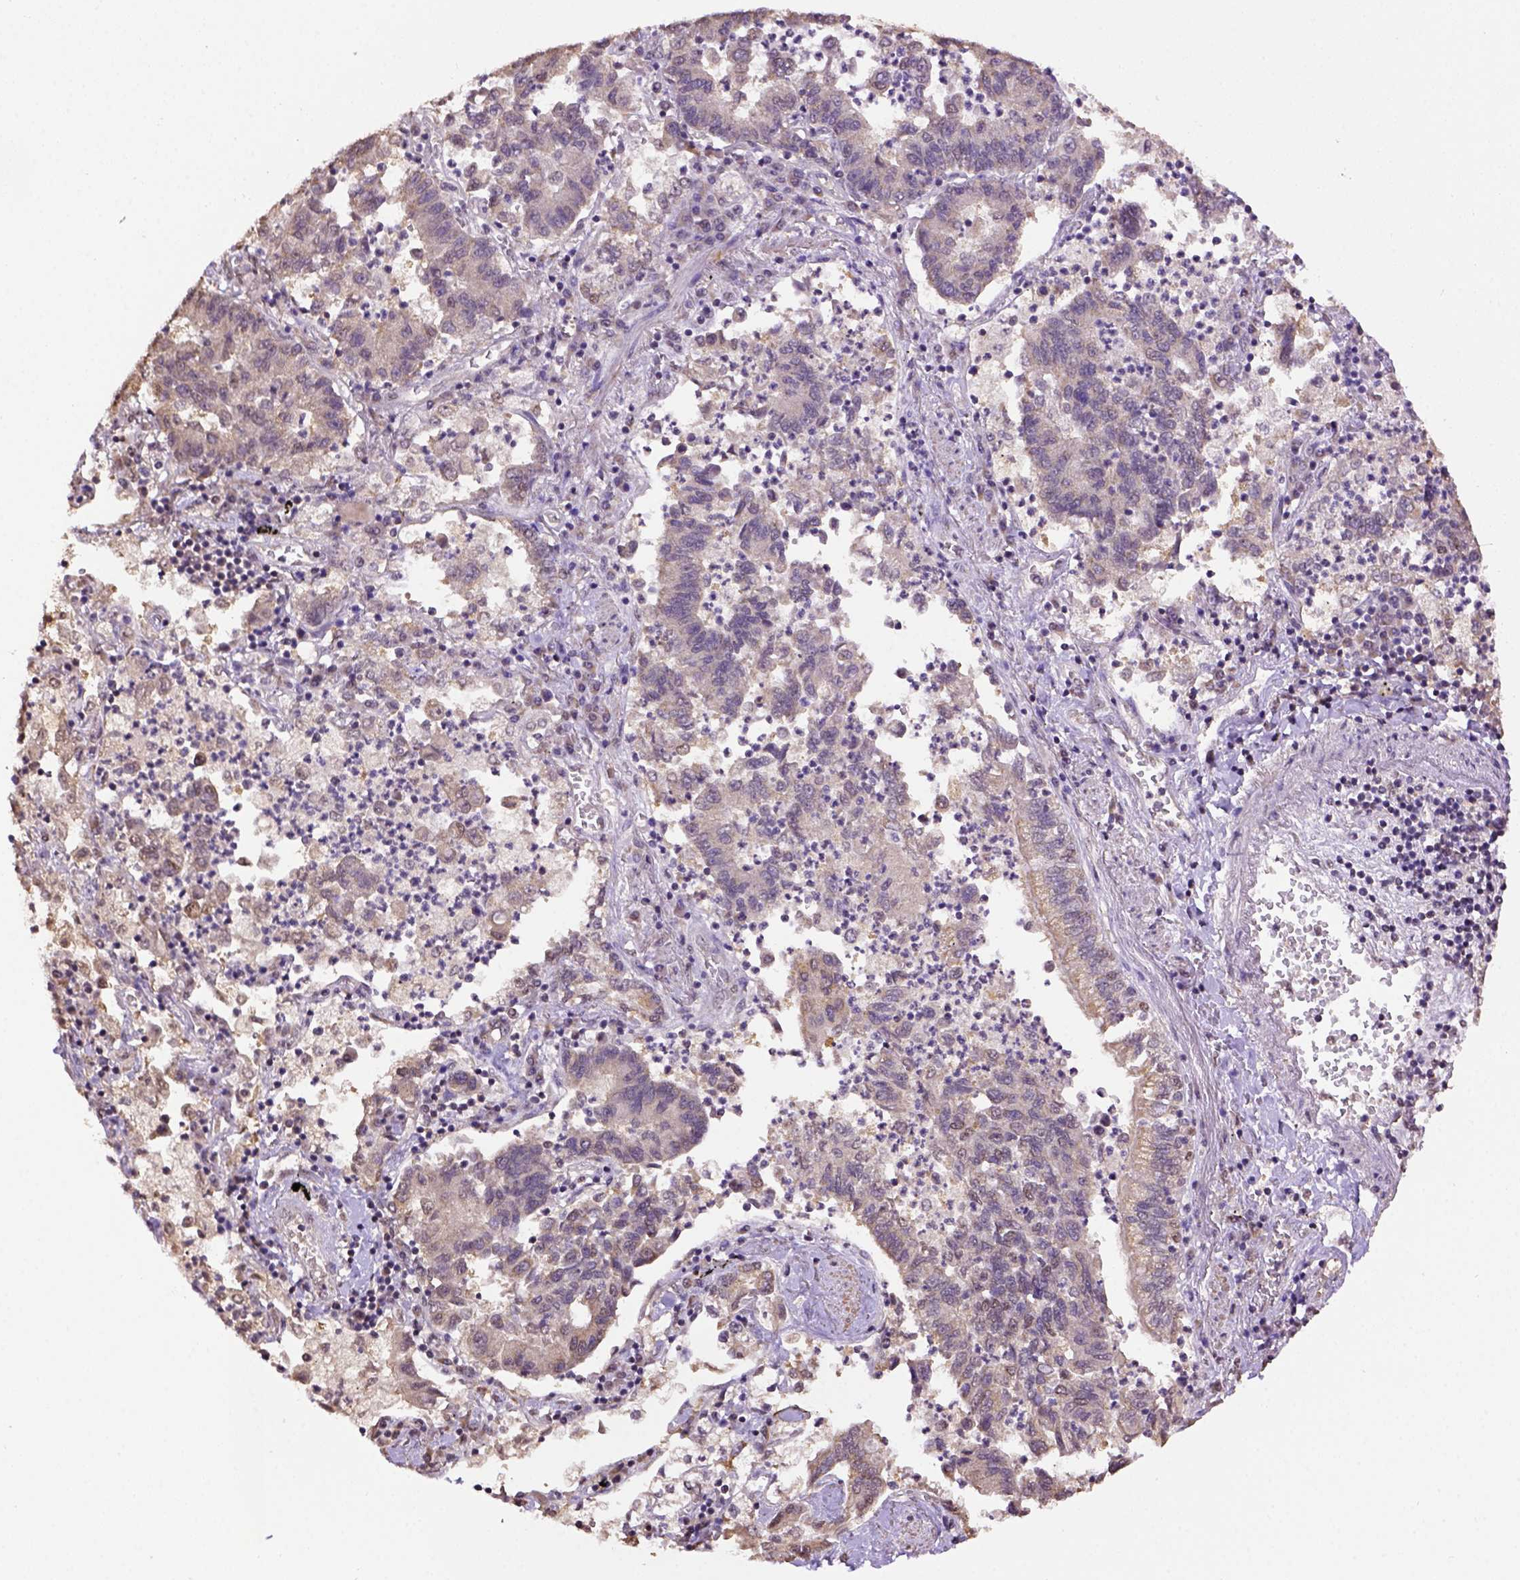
{"staining": {"intensity": "weak", "quantity": "<25%", "location": "cytoplasmic/membranous"}, "tissue": "lung cancer", "cell_type": "Tumor cells", "image_type": "cancer", "snomed": [{"axis": "morphology", "description": "Adenocarcinoma, NOS"}, {"axis": "topography", "description": "Lung"}], "caption": "IHC of human lung cancer (adenocarcinoma) shows no expression in tumor cells.", "gene": "WDR17", "patient": {"sex": "female", "age": 57}}